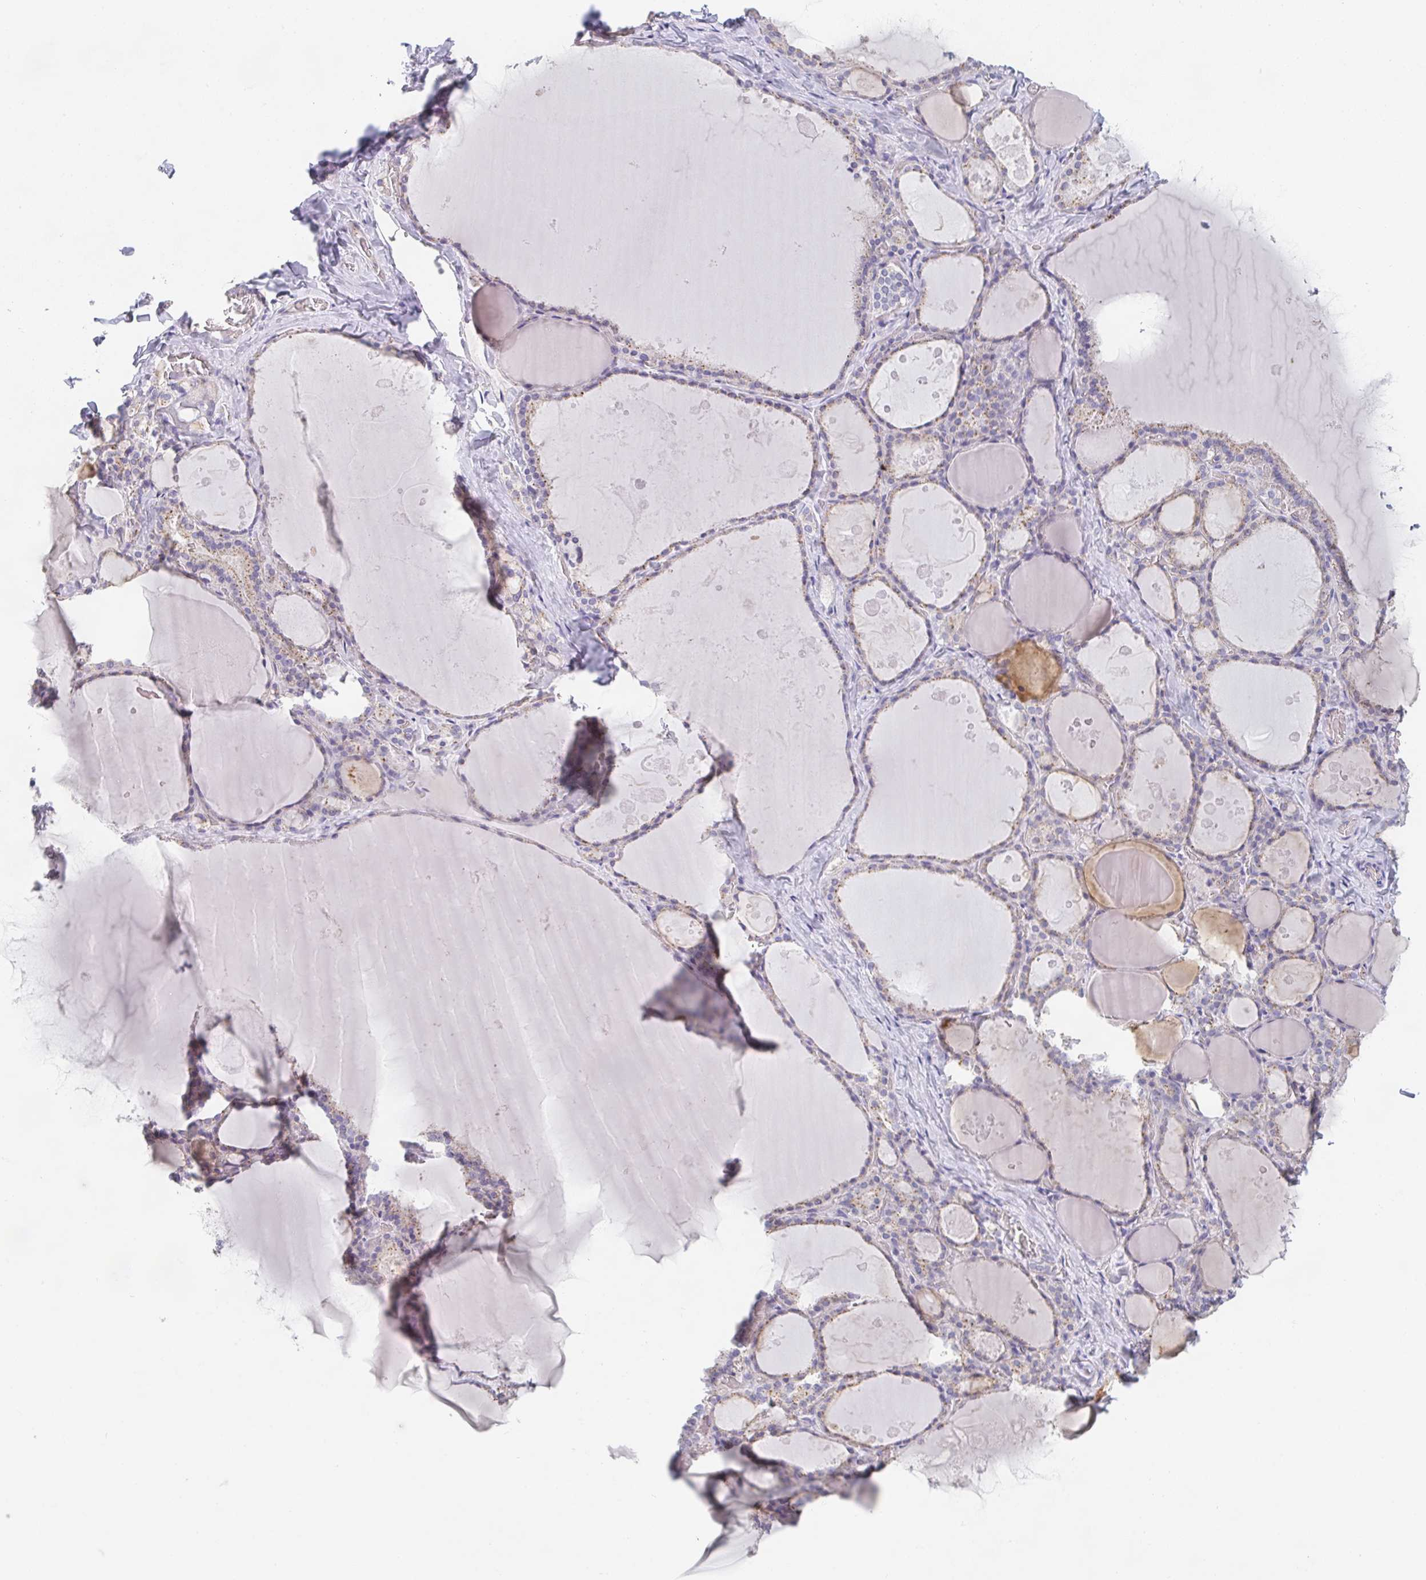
{"staining": {"intensity": "weak", "quantity": "<25%", "location": "cytoplasmic/membranous"}, "tissue": "thyroid gland", "cell_type": "Glandular cells", "image_type": "normal", "snomed": [{"axis": "morphology", "description": "Normal tissue, NOS"}, {"axis": "topography", "description": "Thyroid gland"}], "caption": "A high-resolution histopathology image shows immunohistochemistry staining of benign thyroid gland, which reveals no significant expression in glandular cells.", "gene": "CHMP5", "patient": {"sex": "male", "age": 56}}